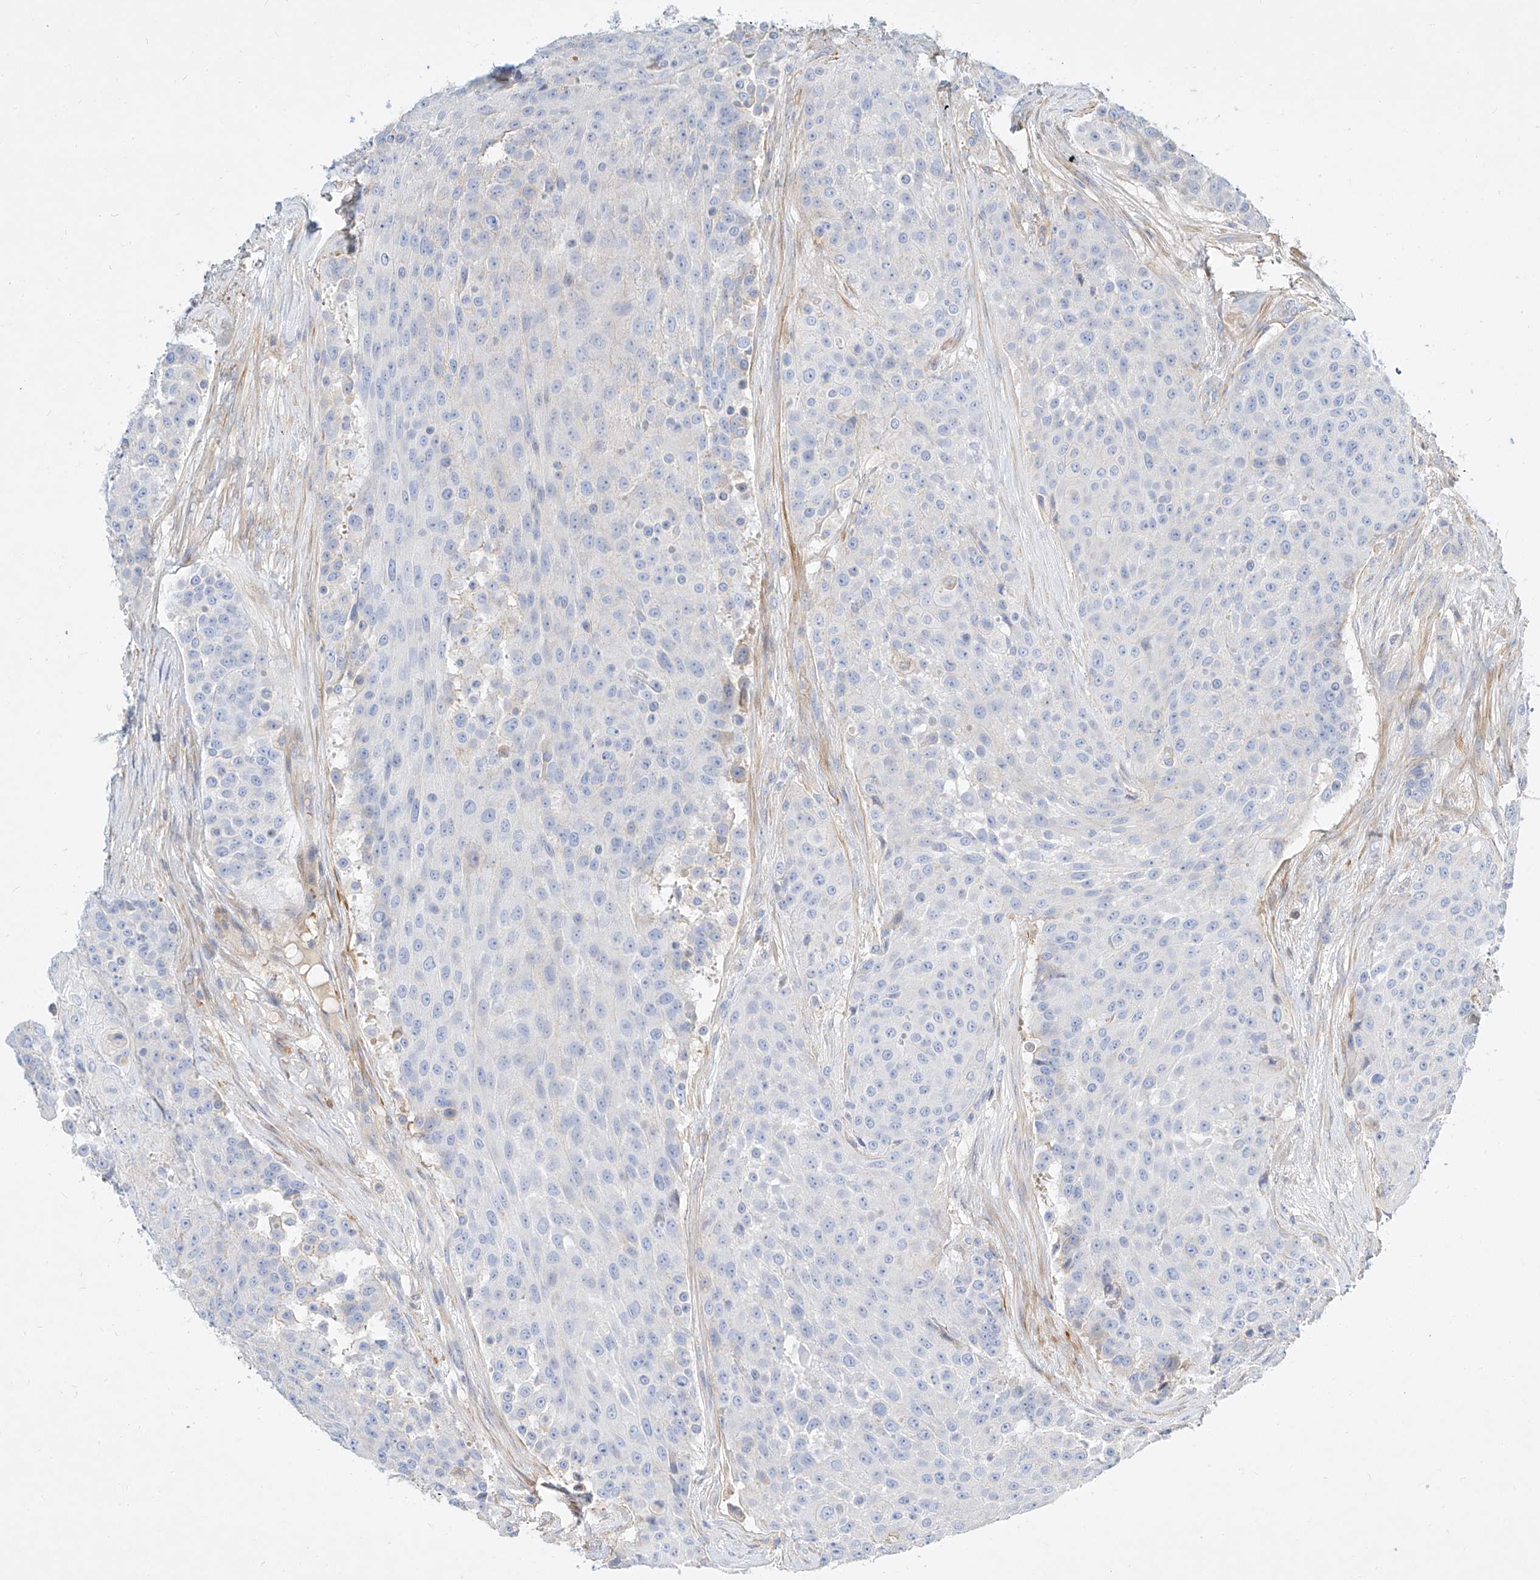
{"staining": {"intensity": "negative", "quantity": "none", "location": "none"}, "tissue": "urothelial cancer", "cell_type": "Tumor cells", "image_type": "cancer", "snomed": [{"axis": "morphology", "description": "Urothelial carcinoma, High grade"}, {"axis": "topography", "description": "Urinary bladder"}], "caption": "This is an immunohistochemistry (IHC) micrograph of human urothelial cancer. There is no expression in tumor cells.", "gene": "KCNH5", "patient": {"sex": "female", "age": 63}}